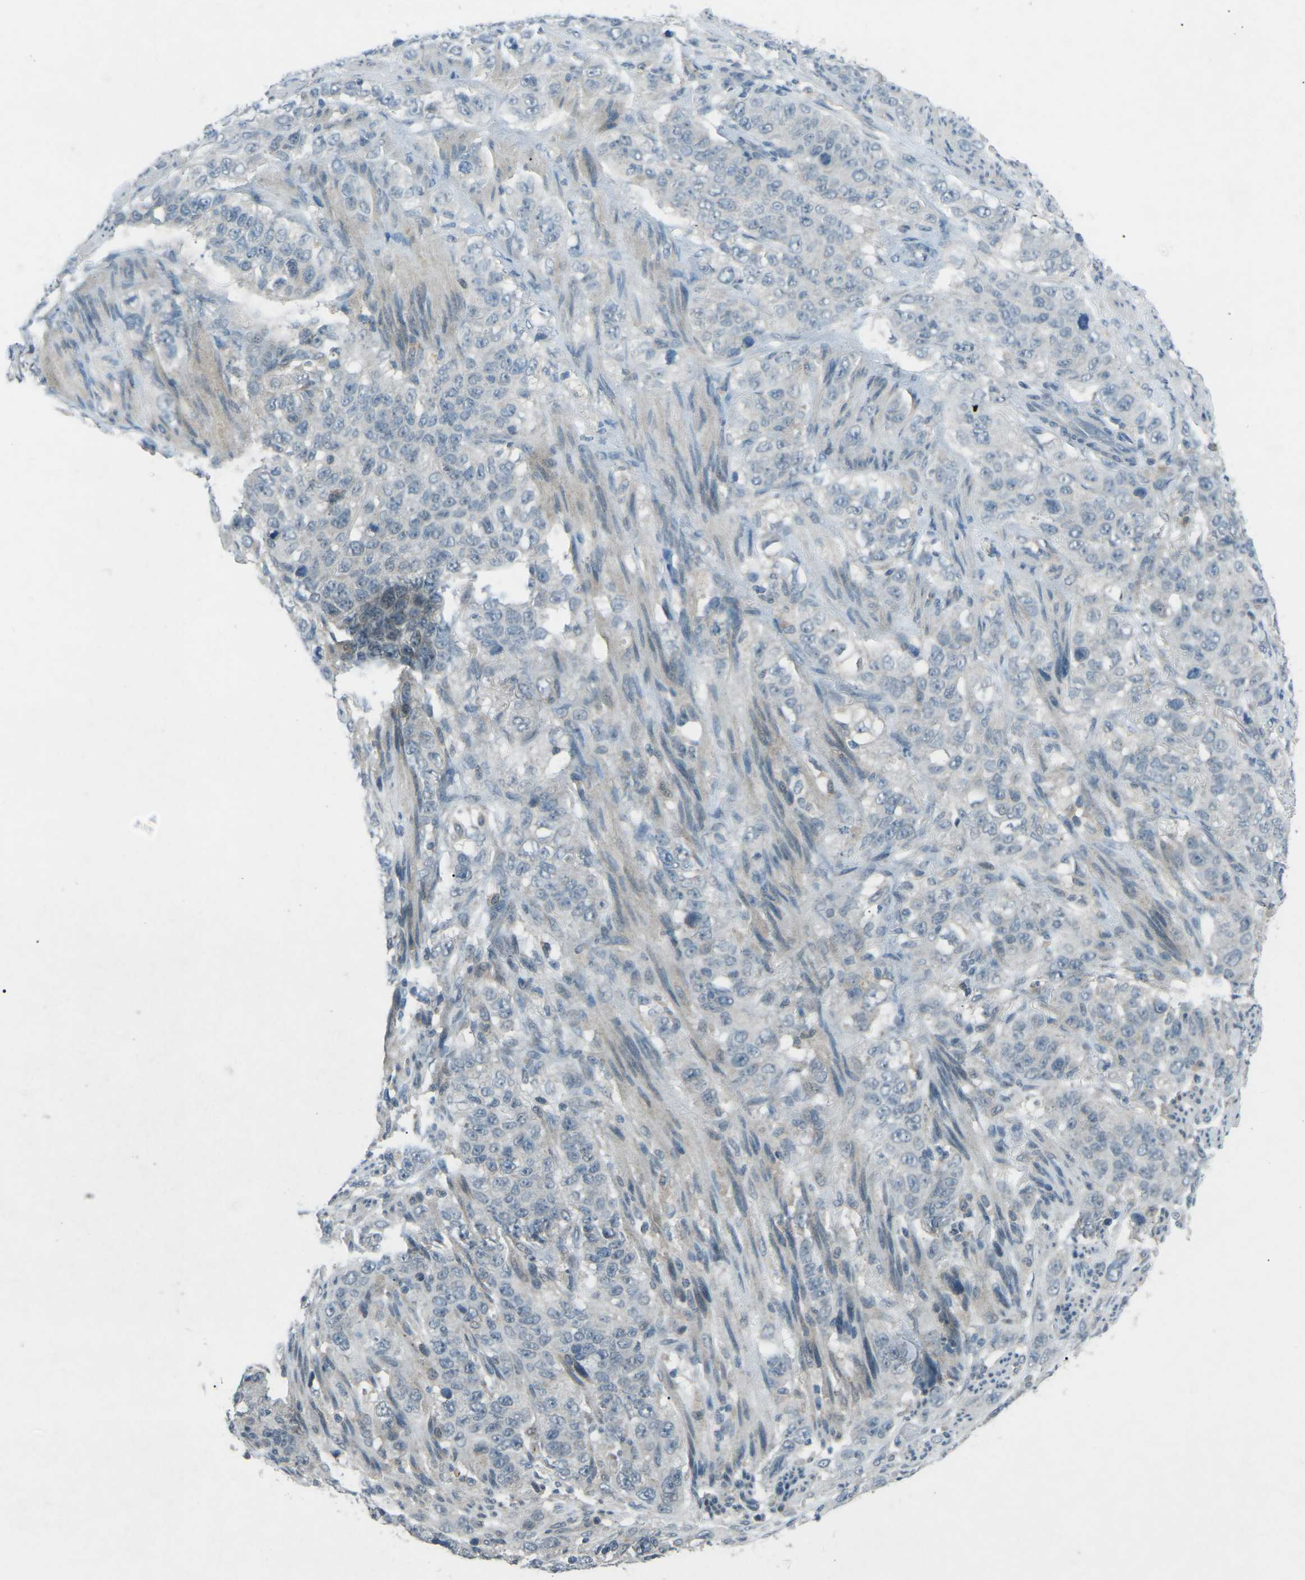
{"staining": {"intensity": "negative", "quantity": "none", "location": "none"}, "tissue": "stomach cancer", "cell_type": "Tumor cells", "image_type": "cancer", "snomed": [{"axis": "morphology", "description": "Adenocarcinoma, NOS"}, {"axis": "topography", "description": "Stomach"}], "caption": "The photomicrograph displays no significant expression in tumor cells of adenocarcinoma (stomach). (DAB immunohistochemistry, high magnification).", "gene": "PRKCA", "patient": {"sex": "male", "age": 48}}